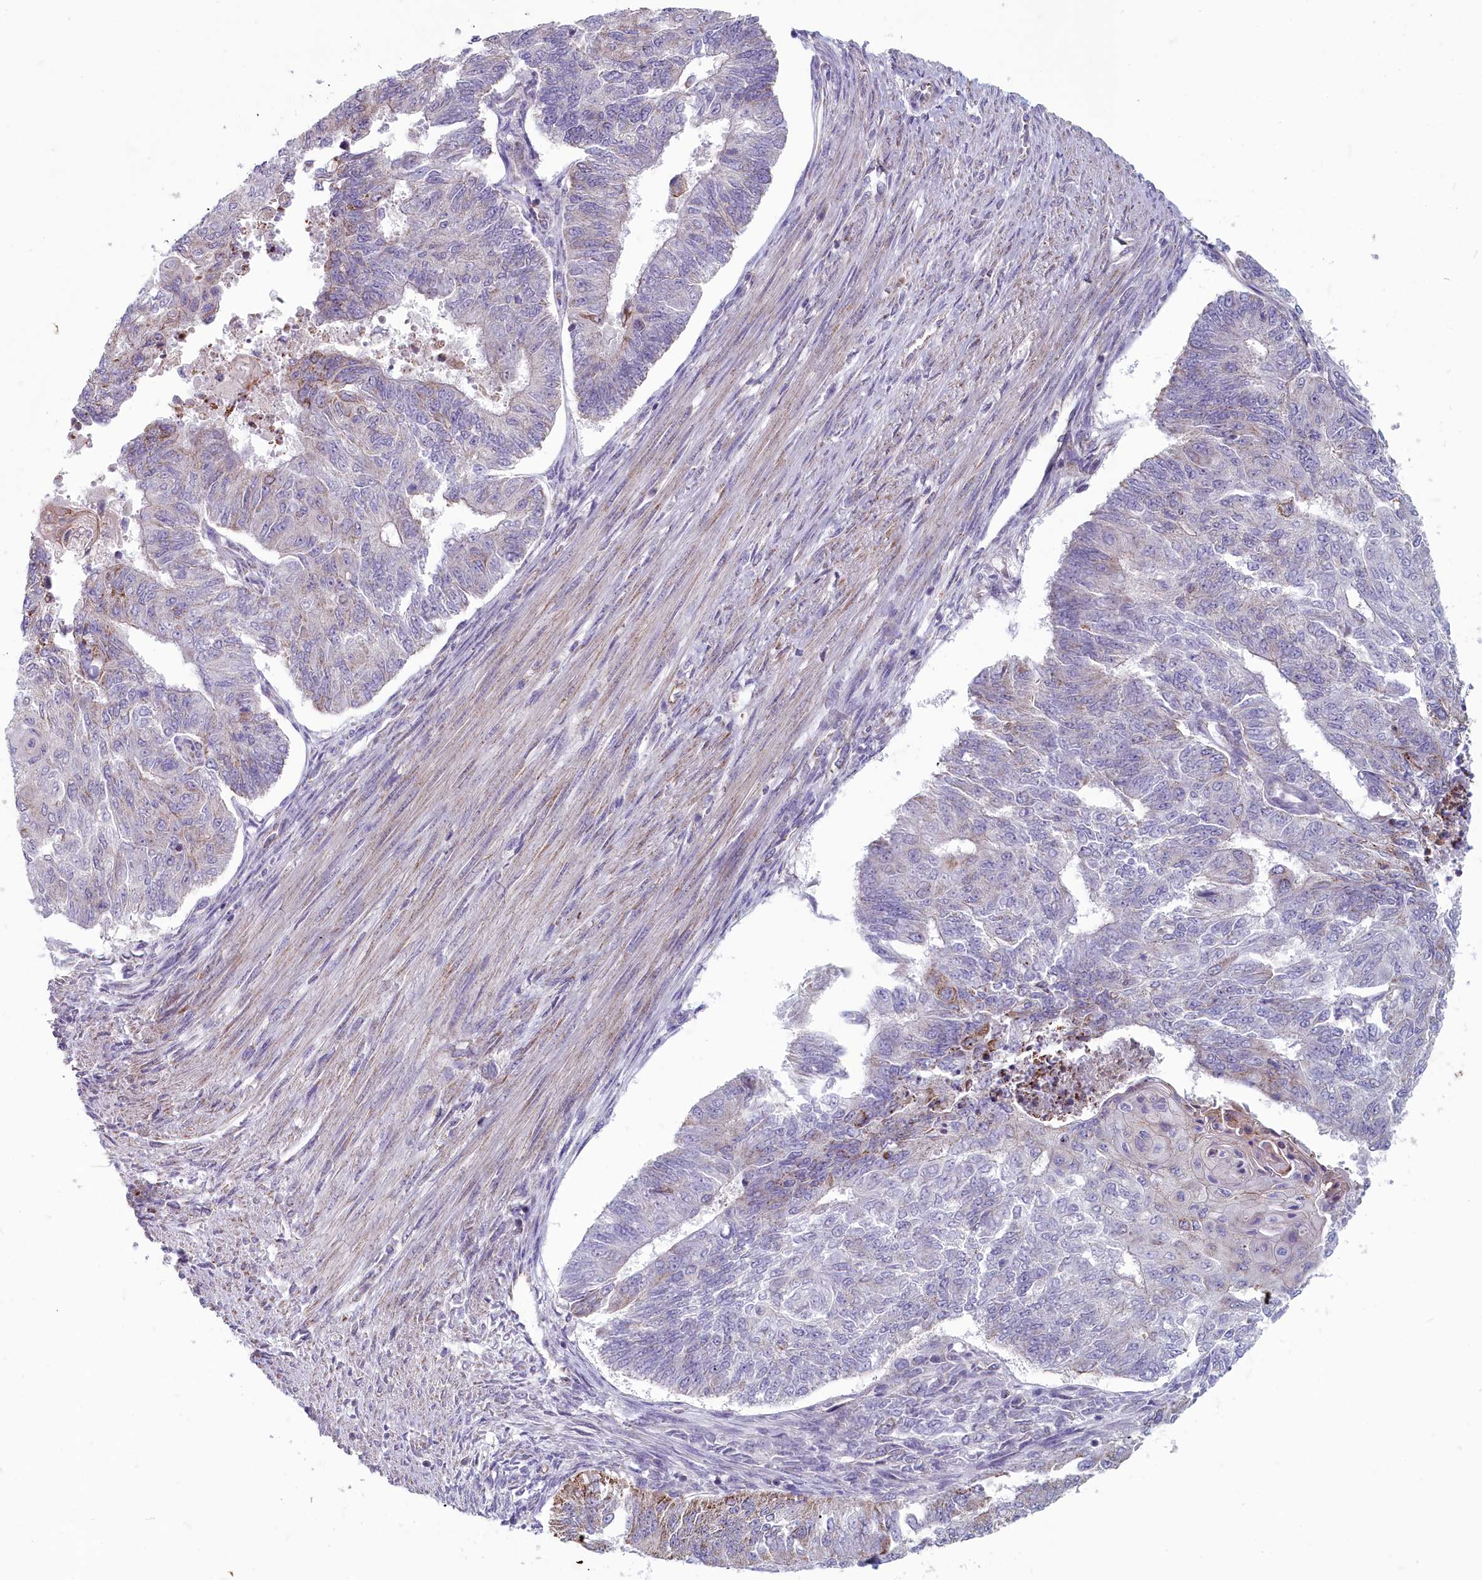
{"staining": {"intensity": "weak", "quantity": "<25%", "location": "cytoplasmic/membranous"}, "tissue": "endometrial cancer", "cell_type": "Tumor cells", "image_type": "cancer", "snomed": [{"axis": "morphology", "description": "Adenocarcinoma, NOS"}, {"axis": "topography", "description": "Endometrium"}], "caption": "DAB (3,3'-diaminobenzidine) immunohistochemical staining of endometrial cancer reveals no significant expression in tumor cells.", "gene": "INSYN2A", "patient": {"sex": "female", "age": 32}}